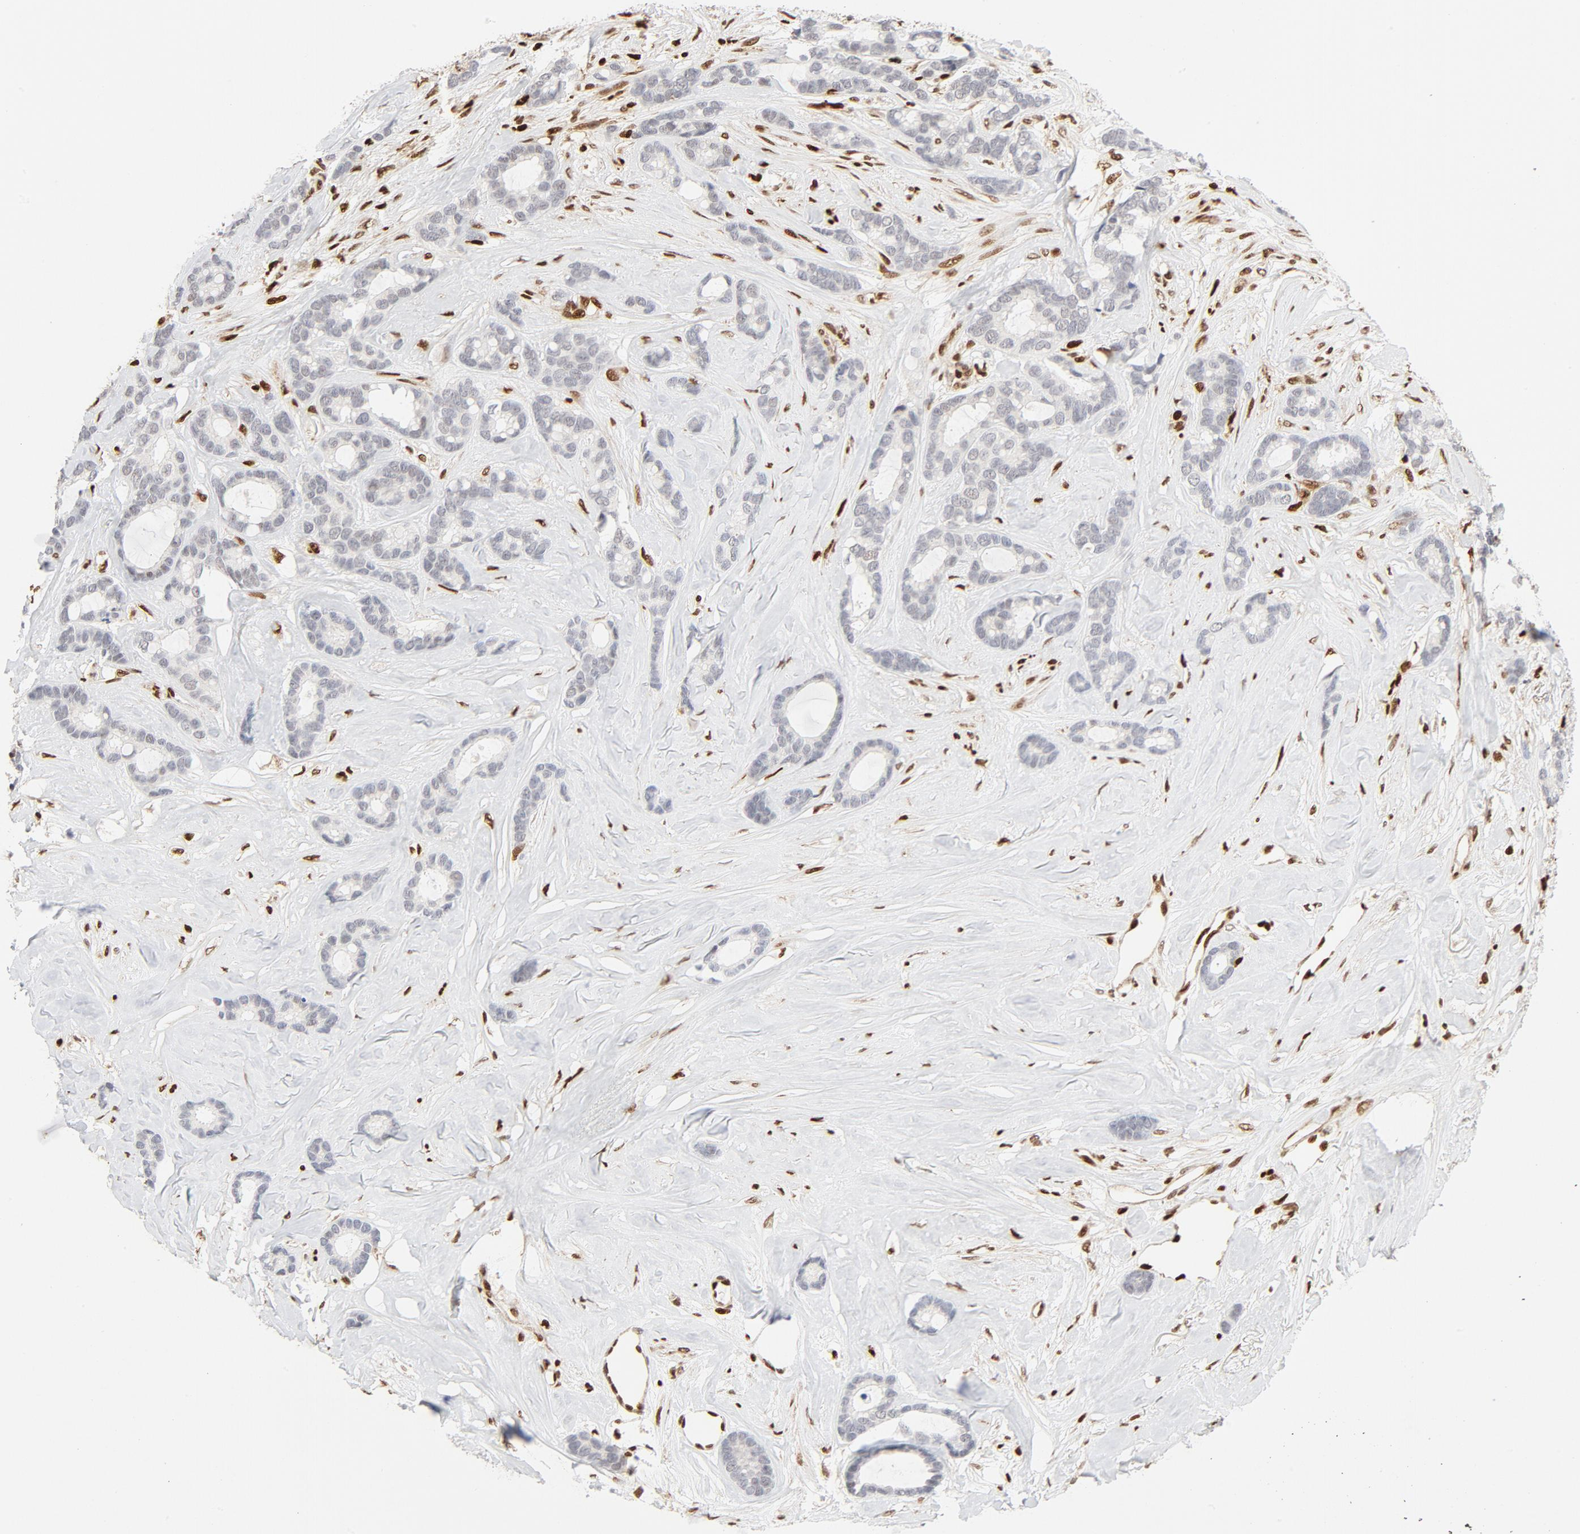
{"staining": {"intensity": "negative", "quantity": "none", "location": "none"}, "tissue": "breast cancer", "cell_type": "Tumor cells", "image_type": "cancer", "snomed": [{"axis": "morphology", "description": "Duct carcinoma"}, {"axis": "topography", "description": "Breast"}], "caption": "This is a histopathology image of IHC staining of infiltrating ductal carcinoma (breast), which shows no staining in tumor cells.", "gene": "MEF2A", "patient": {"sex": "female", "age": 87}}